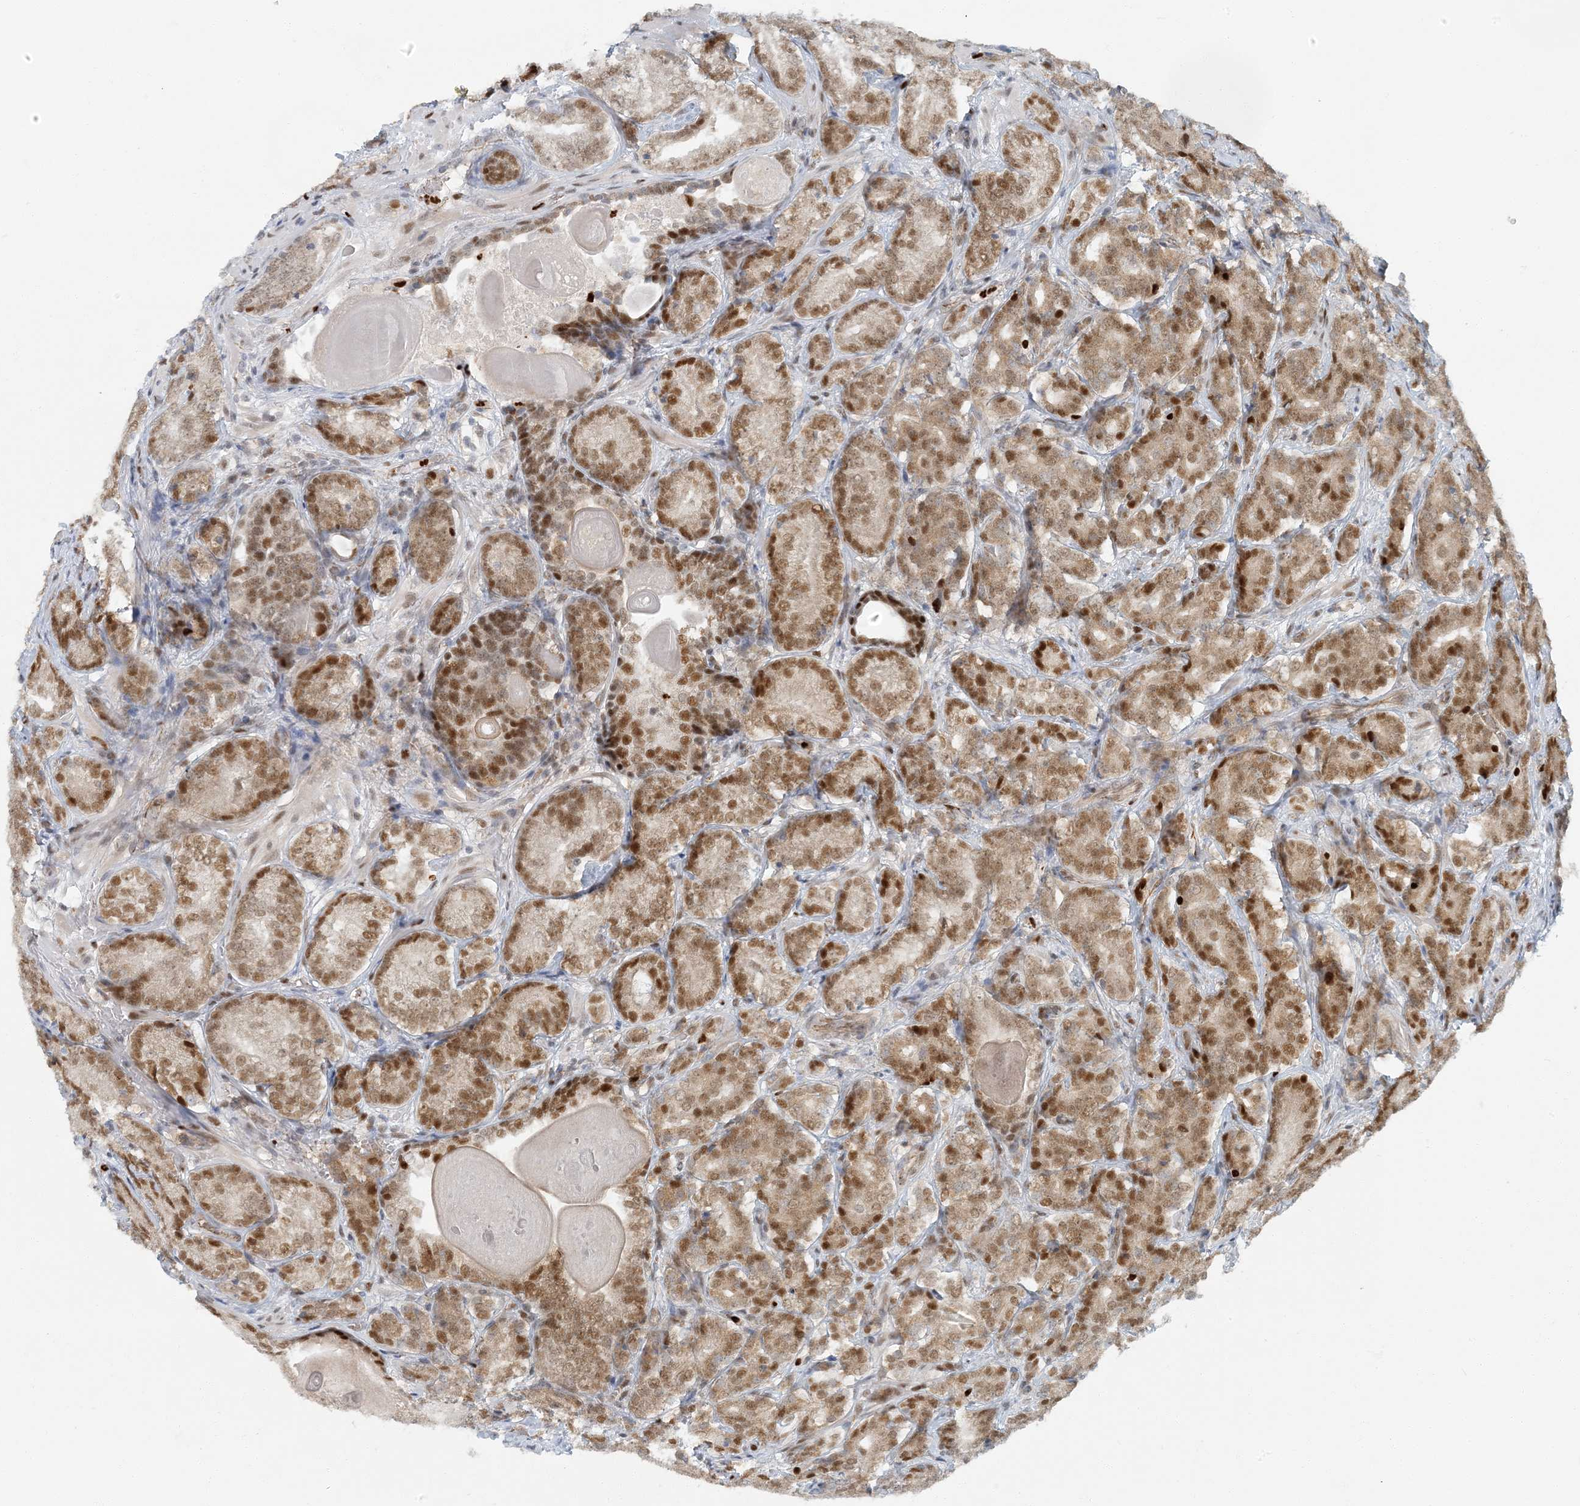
{"staining": {"intensity": "moderate", "quantity": ">75%", "location": "nuclear"}, "tissue": "prostate cancer", "cell_type": "Tumor cells", "image_type": "cancer", "snomed": [{"axis": "morphology", "description": "Adenocarcinoma, High grade"}, {"axis": "topography", "description": "Prostate"}], "caption": "Immunohistochemical staining of adenocarcinoma (high-grade) (prostate) demonstrates medium levels of moderate nuclear expression in about >75% of tumor cells.", "gene": "AK9", "patient": {"sex": "male", "age": 66}}